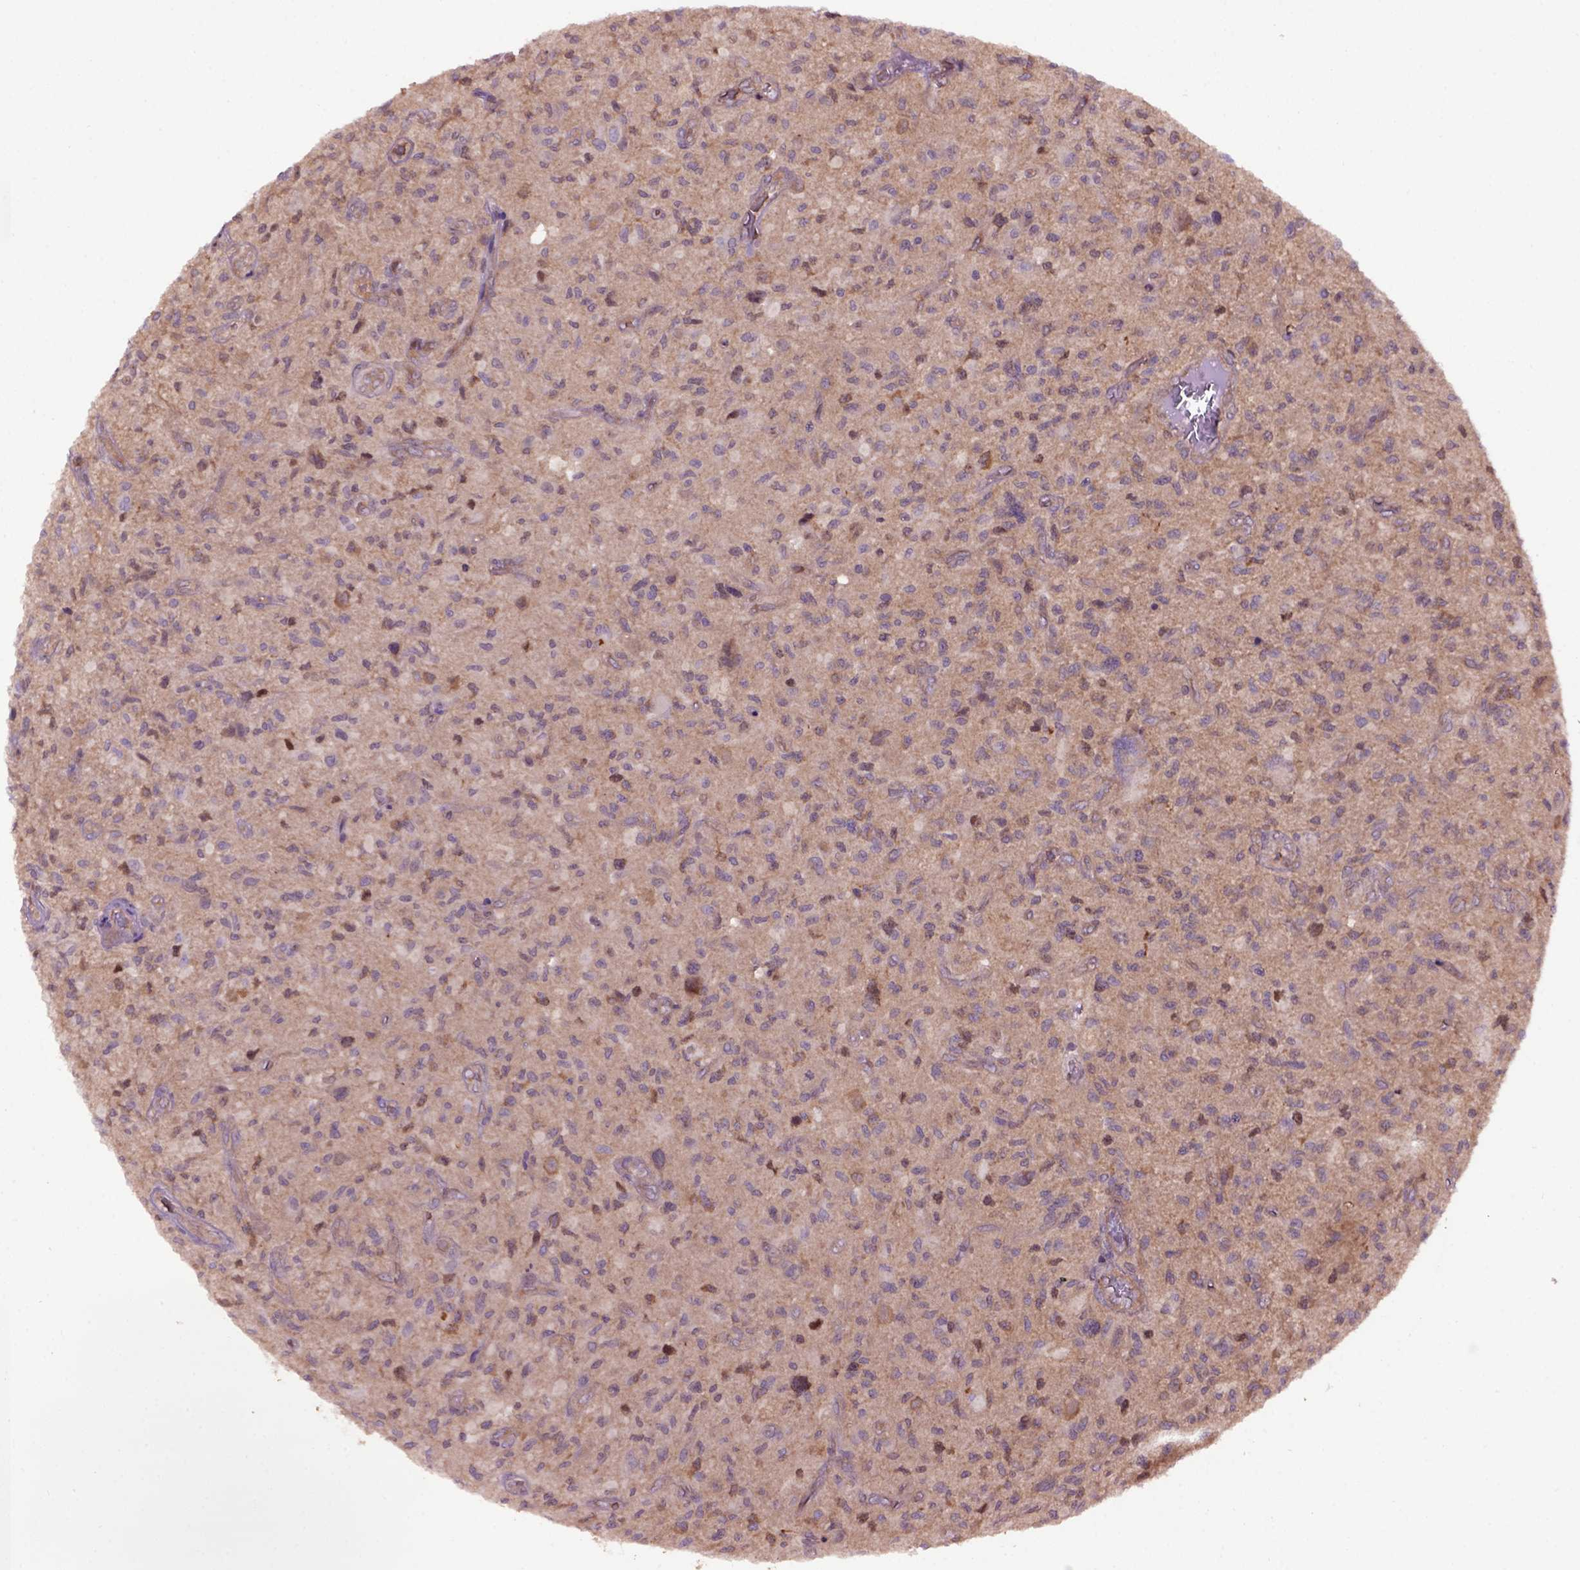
{"staining": {"intensity": "moderate", "quantity": "25%-75%", "location": "cytoplasmic/membranous"}, "tissue": "glioma", "cell_type": "Tumor cells", "image_type": "cancer", "snomed": [{"axis": "morphology", "description": "Glioma, malignant, NOS"}, {"axis": "morphology", "description": "Glioma, malignant, High grade"}, {"axis": "topography", "description": "Brain"}], "caption": "Protein analysis of malignant glioma tissue demonstrates moderate cytoplasmic/membranous expression in about 25%-75% of tumor cells. Using DAB (3,3'-diaminobenzidine) (brown) and hematoxylin (blue) stains, captured at high magnification using brightfield microscopy.", "gene": "WDR48", "patient": {"sex": "female", "age": 71}}